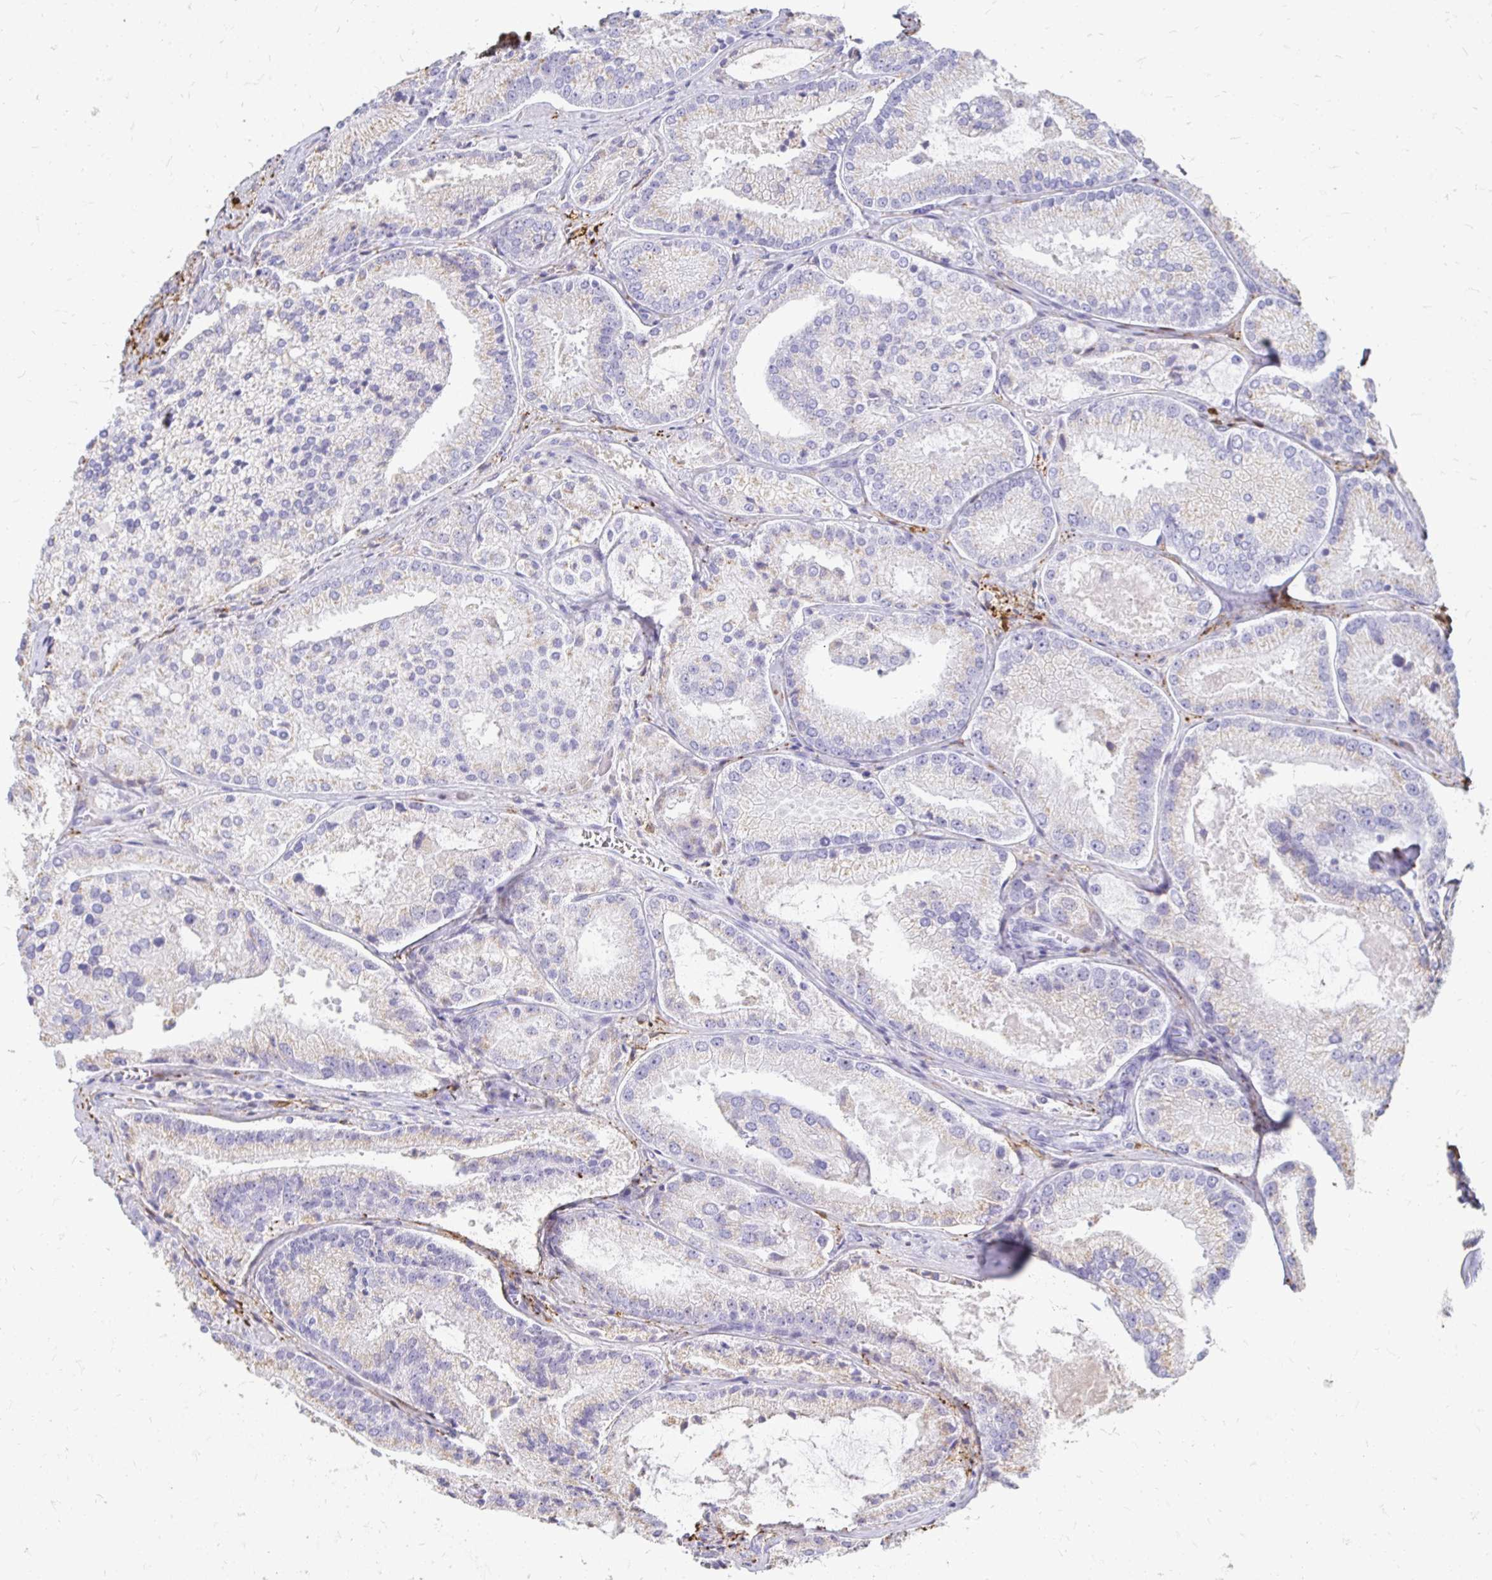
{"staining": {"intensity": "weak", "quantity": "<25%", "location": "cytoplasmic/membranous"}, "tissue": "prostate cancer", "cell_type": "Tumor cells", "image_type": "cancer", "snomed": [{"axis": "morphology", "description": "Adenocarcinoma, High grade"}, {"axis": "topography", "description": "Prostate"}], "caption": "Tumor cells show no significant expression in prostate cancer (adenocarcinoma (high-grade)). (IHC, brightfield microscopy, high magnification).", "gene": "PAGE4", "patient": {"sex": "male", "age": 73}}